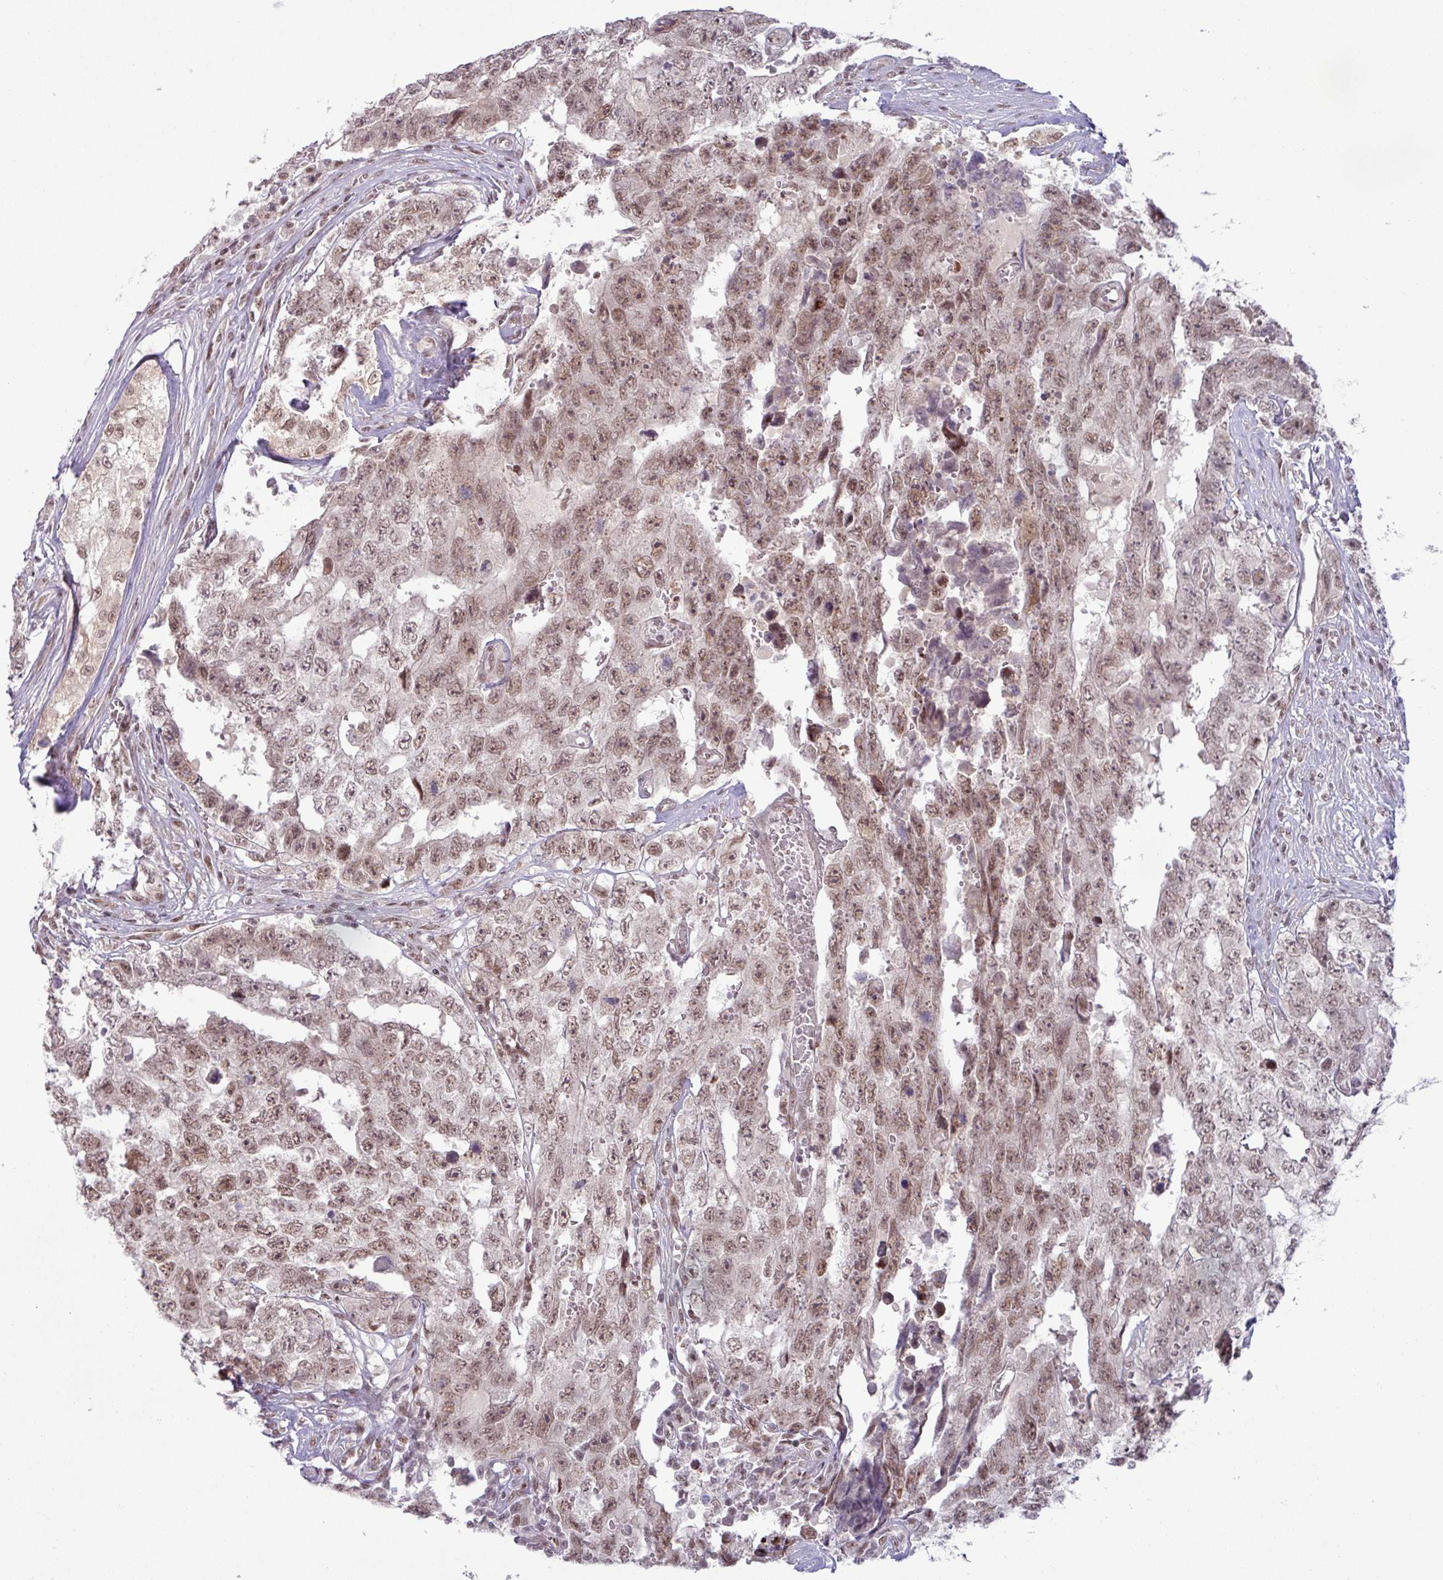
{"staining": {"intensity": "moderate", "quantity": ">75%", "location": "nuclear"}, "tissue": "testis cancer", "cell_type": "Tumor cells", "image_type": "cancer", "snomed": [{"axis": "morphology", "description": "Normal tissue, NOS"}, {"axis": "morphology", "description": "Carcinoma, Embryonal, NOS"}, {"axis": "topography", "description": "Testis"}, {"axis": "topography", "description": "Epididymis"}], "caption": "DAB (3,3'-diaminobenzidine) immunohistochemical staining of testis cancer reveals moderate nuclear protein expression in approximately >75% of tumor cells.", "gene": "PTPN20", "patient": {"sex": "male", "age": 25}}